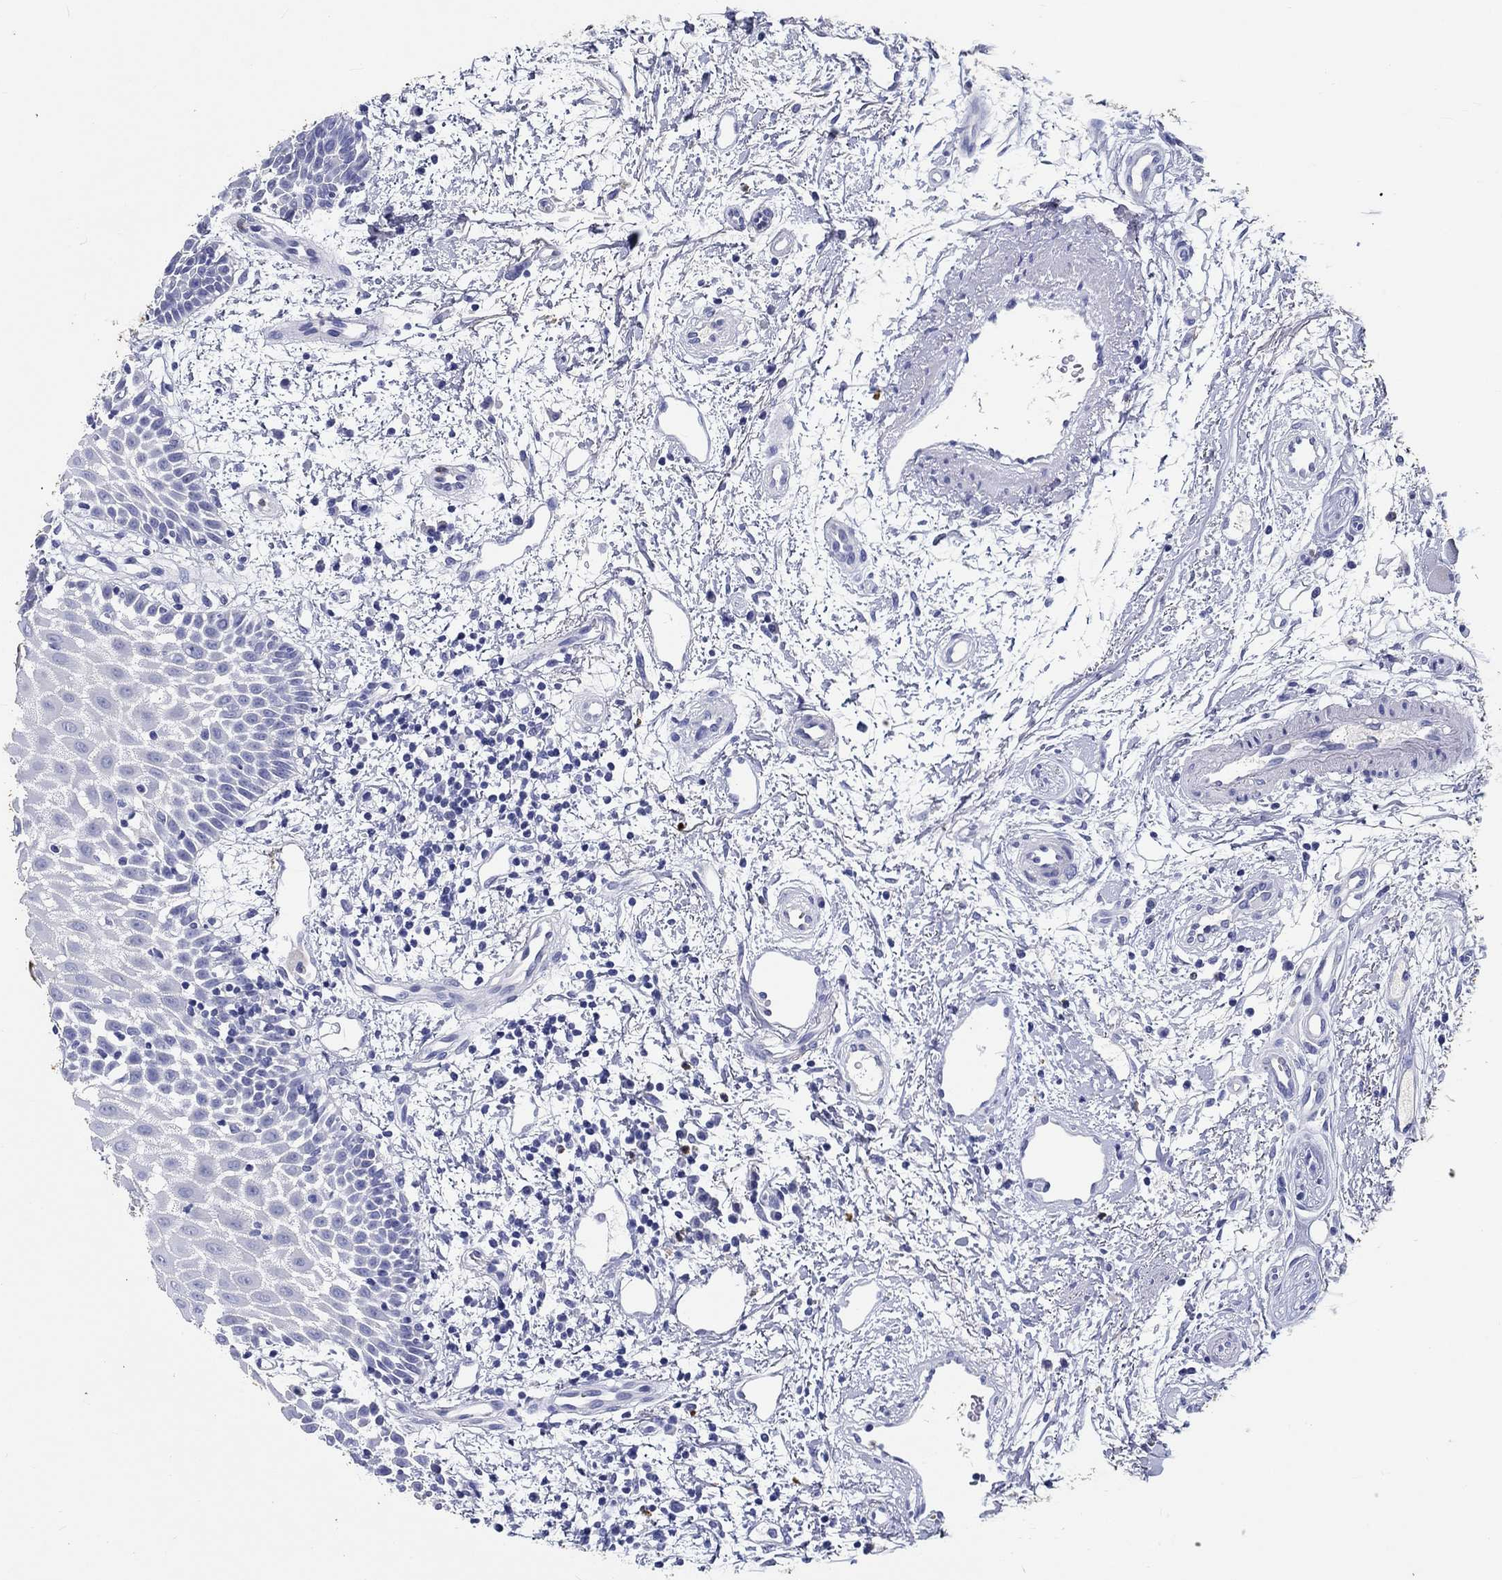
{"staining": {"intensity": "negative", "quantity": "none", "location": "none"}, "tissue": "oral mucosa", "cell_type": "Squamous epithelial cells", "image_type": "normal", "snomed": [{"axis": "morphology", "description": "Normal tissue, NOS"}, {"axis": "morphology", "description": "Squamous cell carcinoma, NOS"}, {"axis": "topography", "description": "Oral tissue"}, {"axis": "topography", "description": "Head-Neck"}], "caption": "This image is of benign oral mucosa stained with IHC to label a protein in brown with the nuclei are counter-stained blue. There is no expression in squamous epithelial cells. (Immunohistochemistry, brightfield microscopy, high magnification).", "gene": "EPX", "patient": {"sex": "female", "age": 75}}